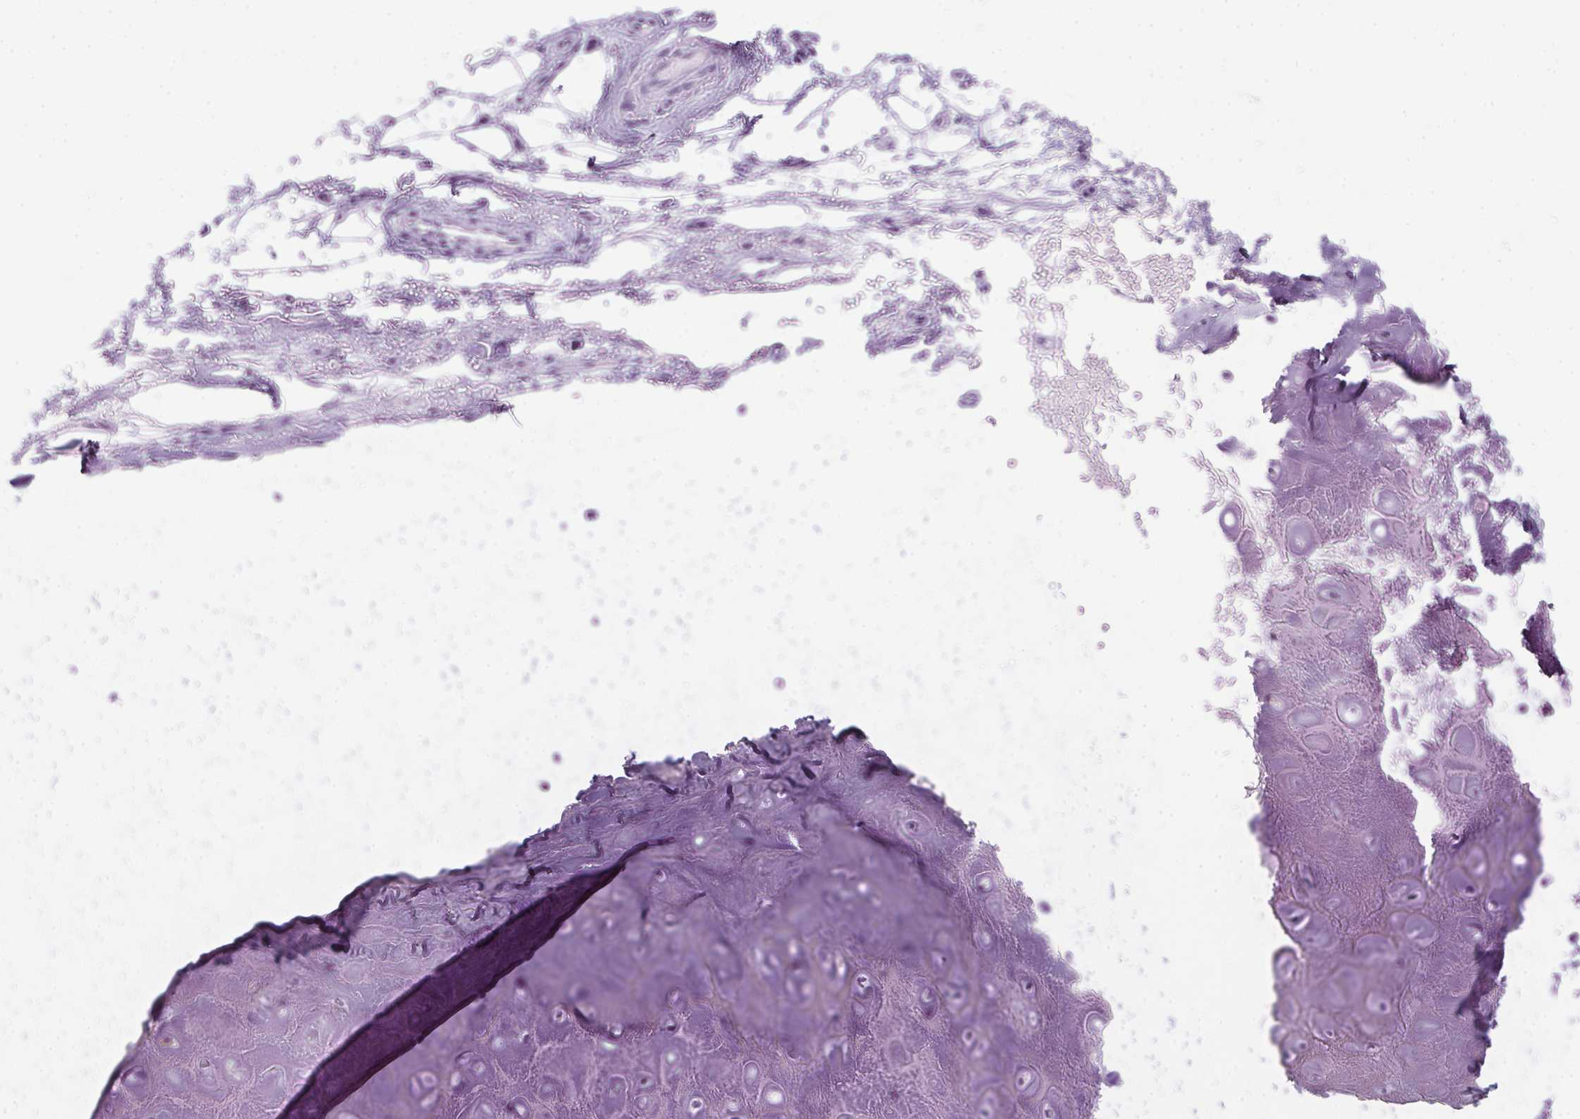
{"staining": {"intensity": "negative", "quantity": "none", "location": "none"}, "tissue": "adipose tissue", "cell_type": "Adipocytes", "image_type": "normal", "snomed": [{"axis": "morphology", "description": "Normal tissue, NOS"}, {"axis": "topography", "description": "Cartilage tissue"}], "caption": "Immunohistochemical staining of normal adipose tissue shows no significant positivity in adipocytes.", "gene": "POPDC2", "patient": {"sex": "male", "age": 65}}